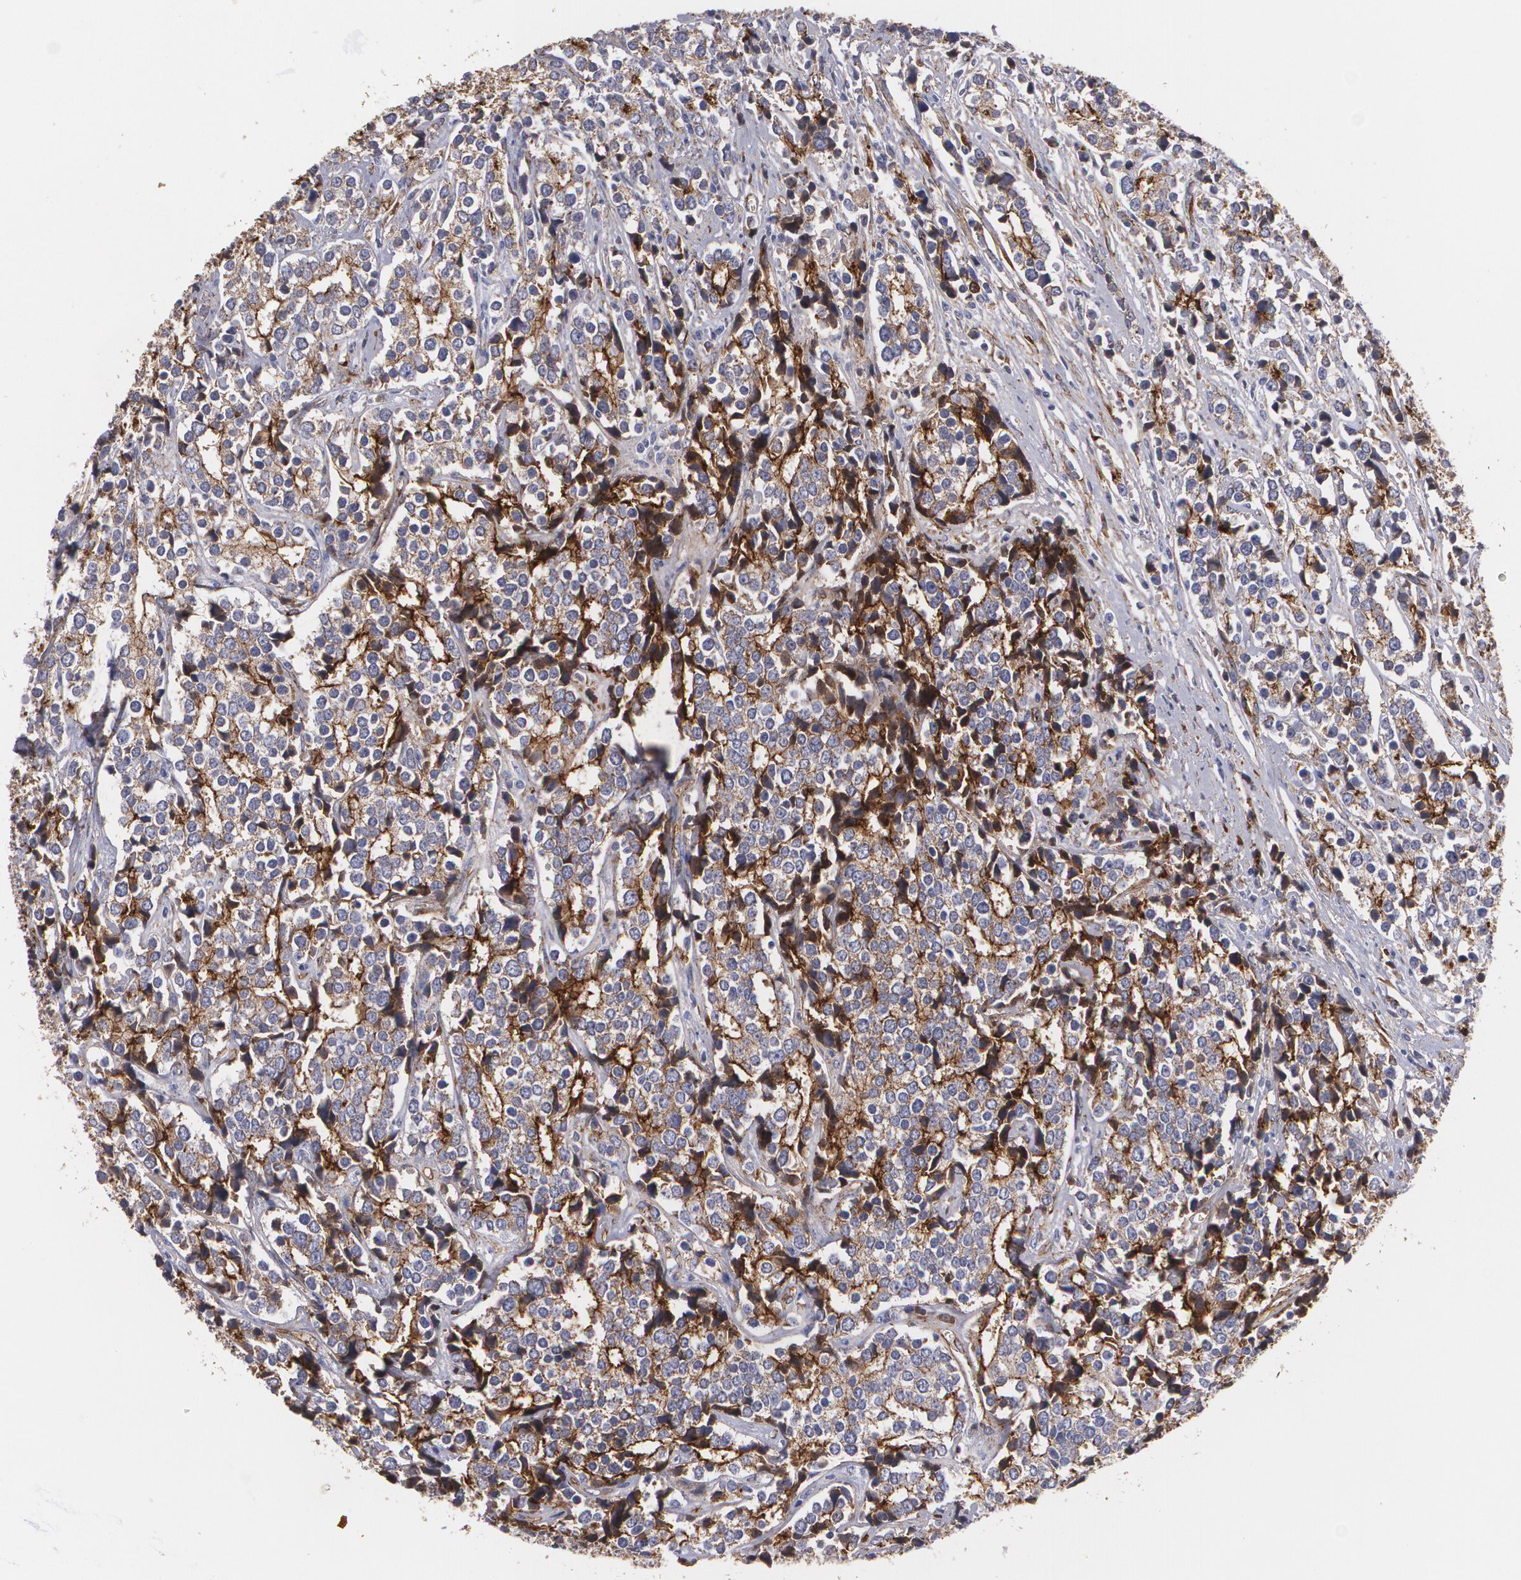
{"staining": {"intensity": "moderate", "quantity": ">75%", "location": "cytoplasmic/membranous"}, "tissue": "prostate cancer", "cell_type": "Tumor cells", "image_type": "cancer", "snomed": [{"axis": "morphology", "description": "Adenocarcinoma, High grade"}, {"axis": "topography", "description": "Prostate"}], "caption": "The micrograph reveals staining of adenocarcinoma (high-grade) (prostate), revealing moderate cytoplasmic/membranous protein expression (brown color) within tumor cells.", "gene": "TJP1", "patient": {"sex": "male", "age": 71}}